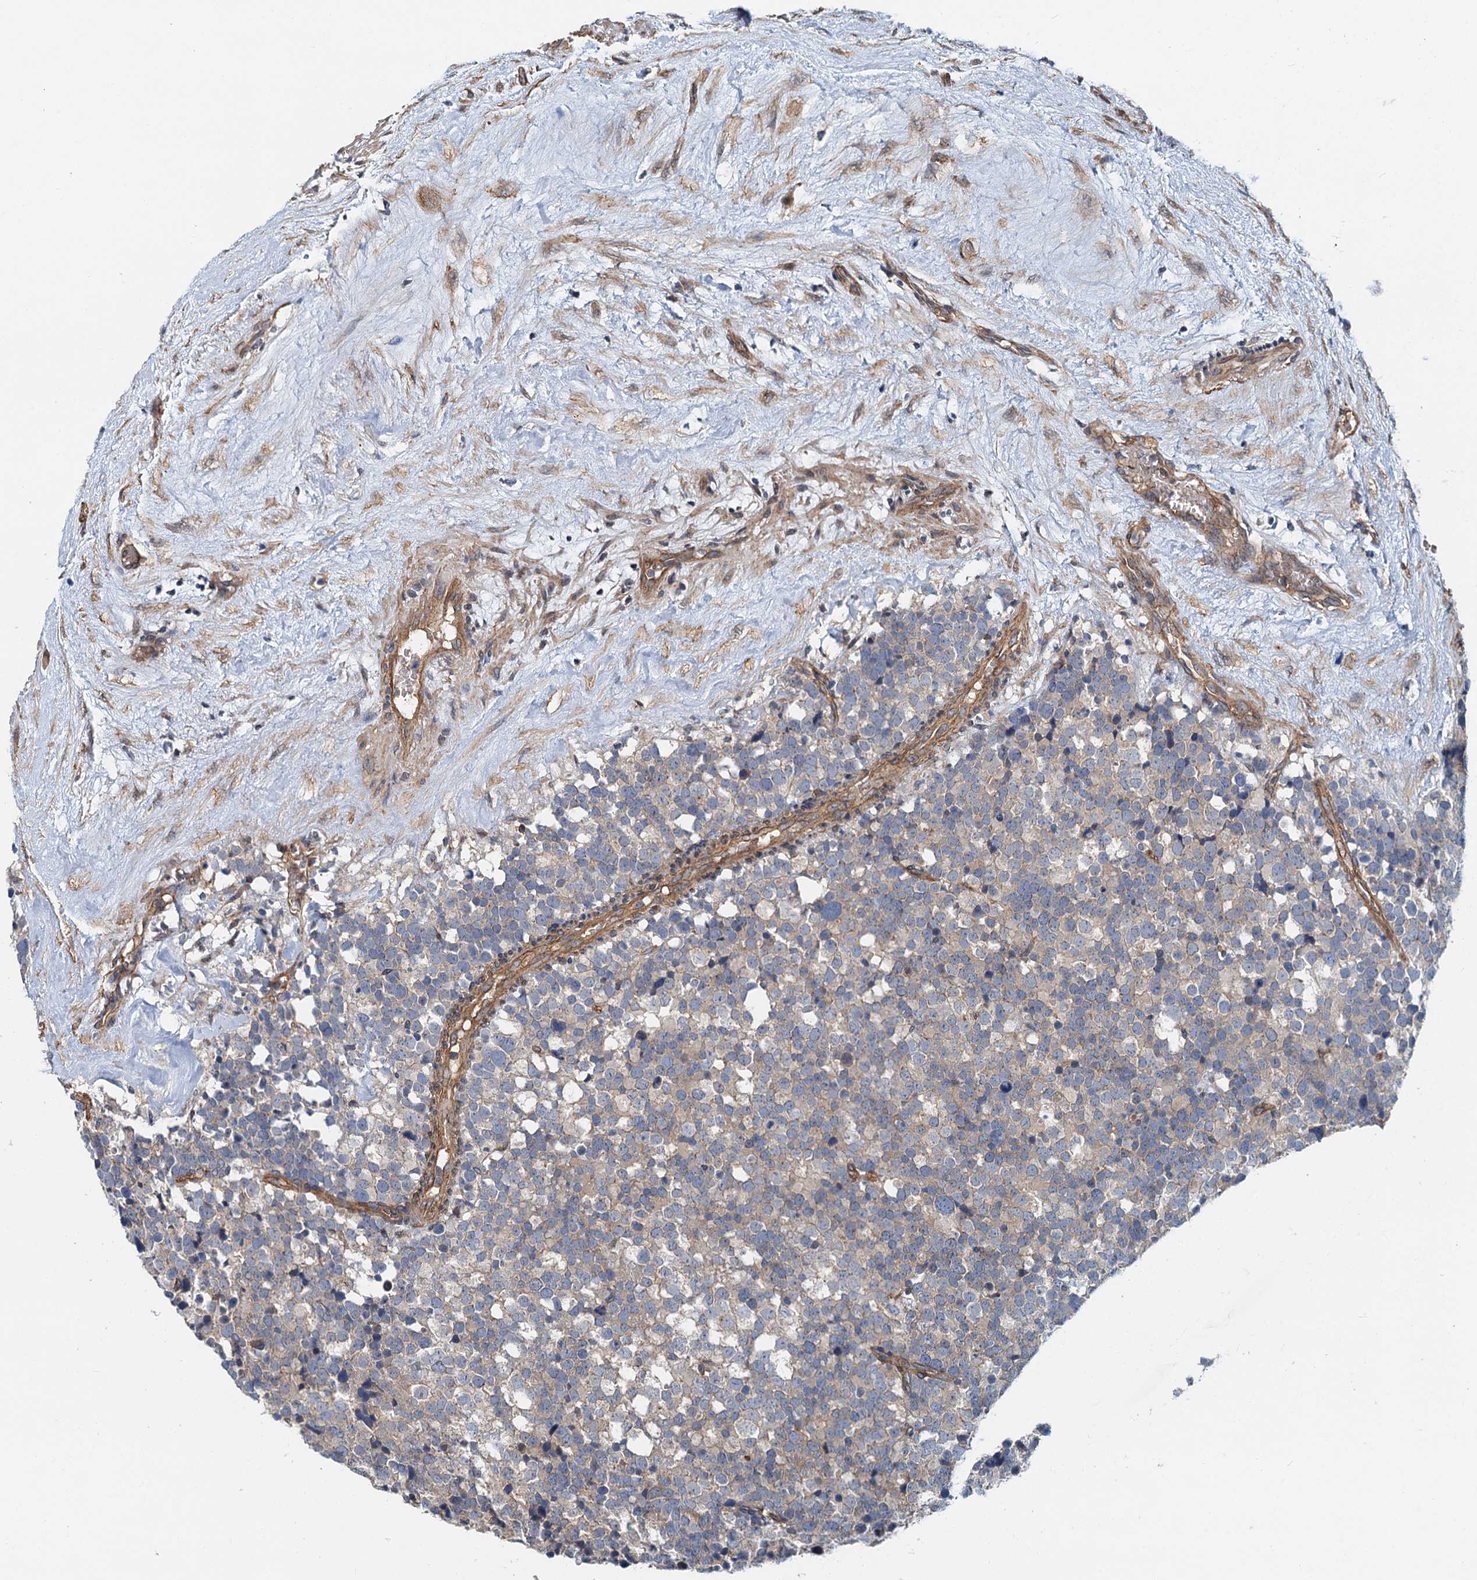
{"staining": {"intensity": "weak", "quantity": "<25%", "location": "cytoplasmic/membranous"}, "tissue": "testis cancer", "cell_type": "Tumor cells", "image_type": "cancer", "snomed": [{"axis": "morphology", "description": "Seminoma, NOS"}, {"axis": "topography", "description": "Testis"}], "caption": "Immunohistochemical staining of human testis seminoma reveals no significant positivity in tumor cells.", "gene": "ROGDI", "patient": {"sex": "male", "age": 71}}